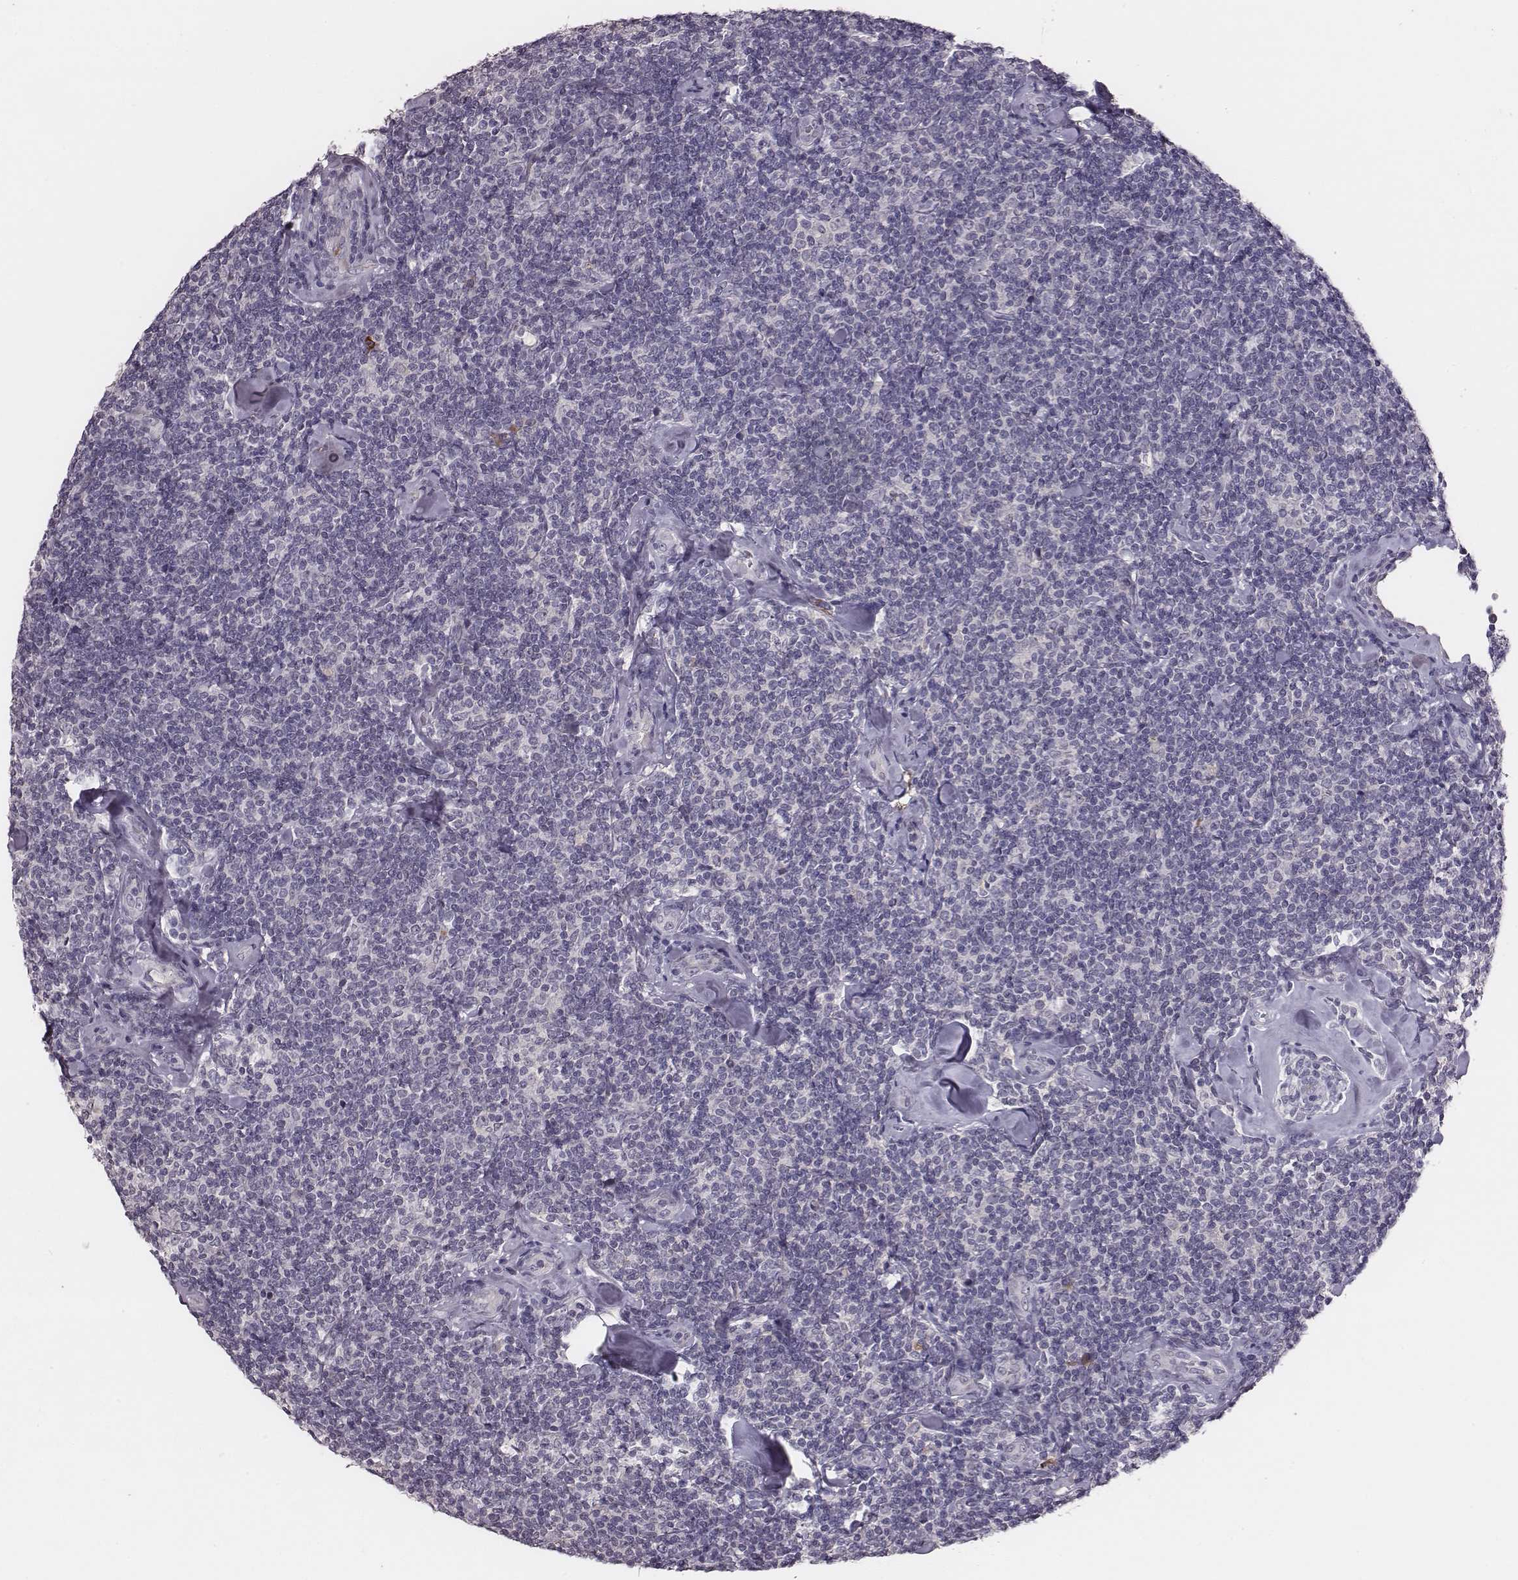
{"staining": {"intensity": "negative", "quantity": "none", "location": "none"}, "tissue": "lymphoma", "cell_type": "Tumor cells", "image_type": "cancer", "snomed": [{"axis": "morphology", "description": "Malignant lymphoma, non-Hodgkin's type, Low grade"}, {"axis": "topography", "description": "Lymph node"}], "caption": "Human malignant lymphoma, non-Hodgkin's type (low-grade) stained for a protein using immunohistochemistry demonstrates no expression in tumor cells.", "gene": "SLC22A6", "patient": {"sex": "female", "age": 56}}